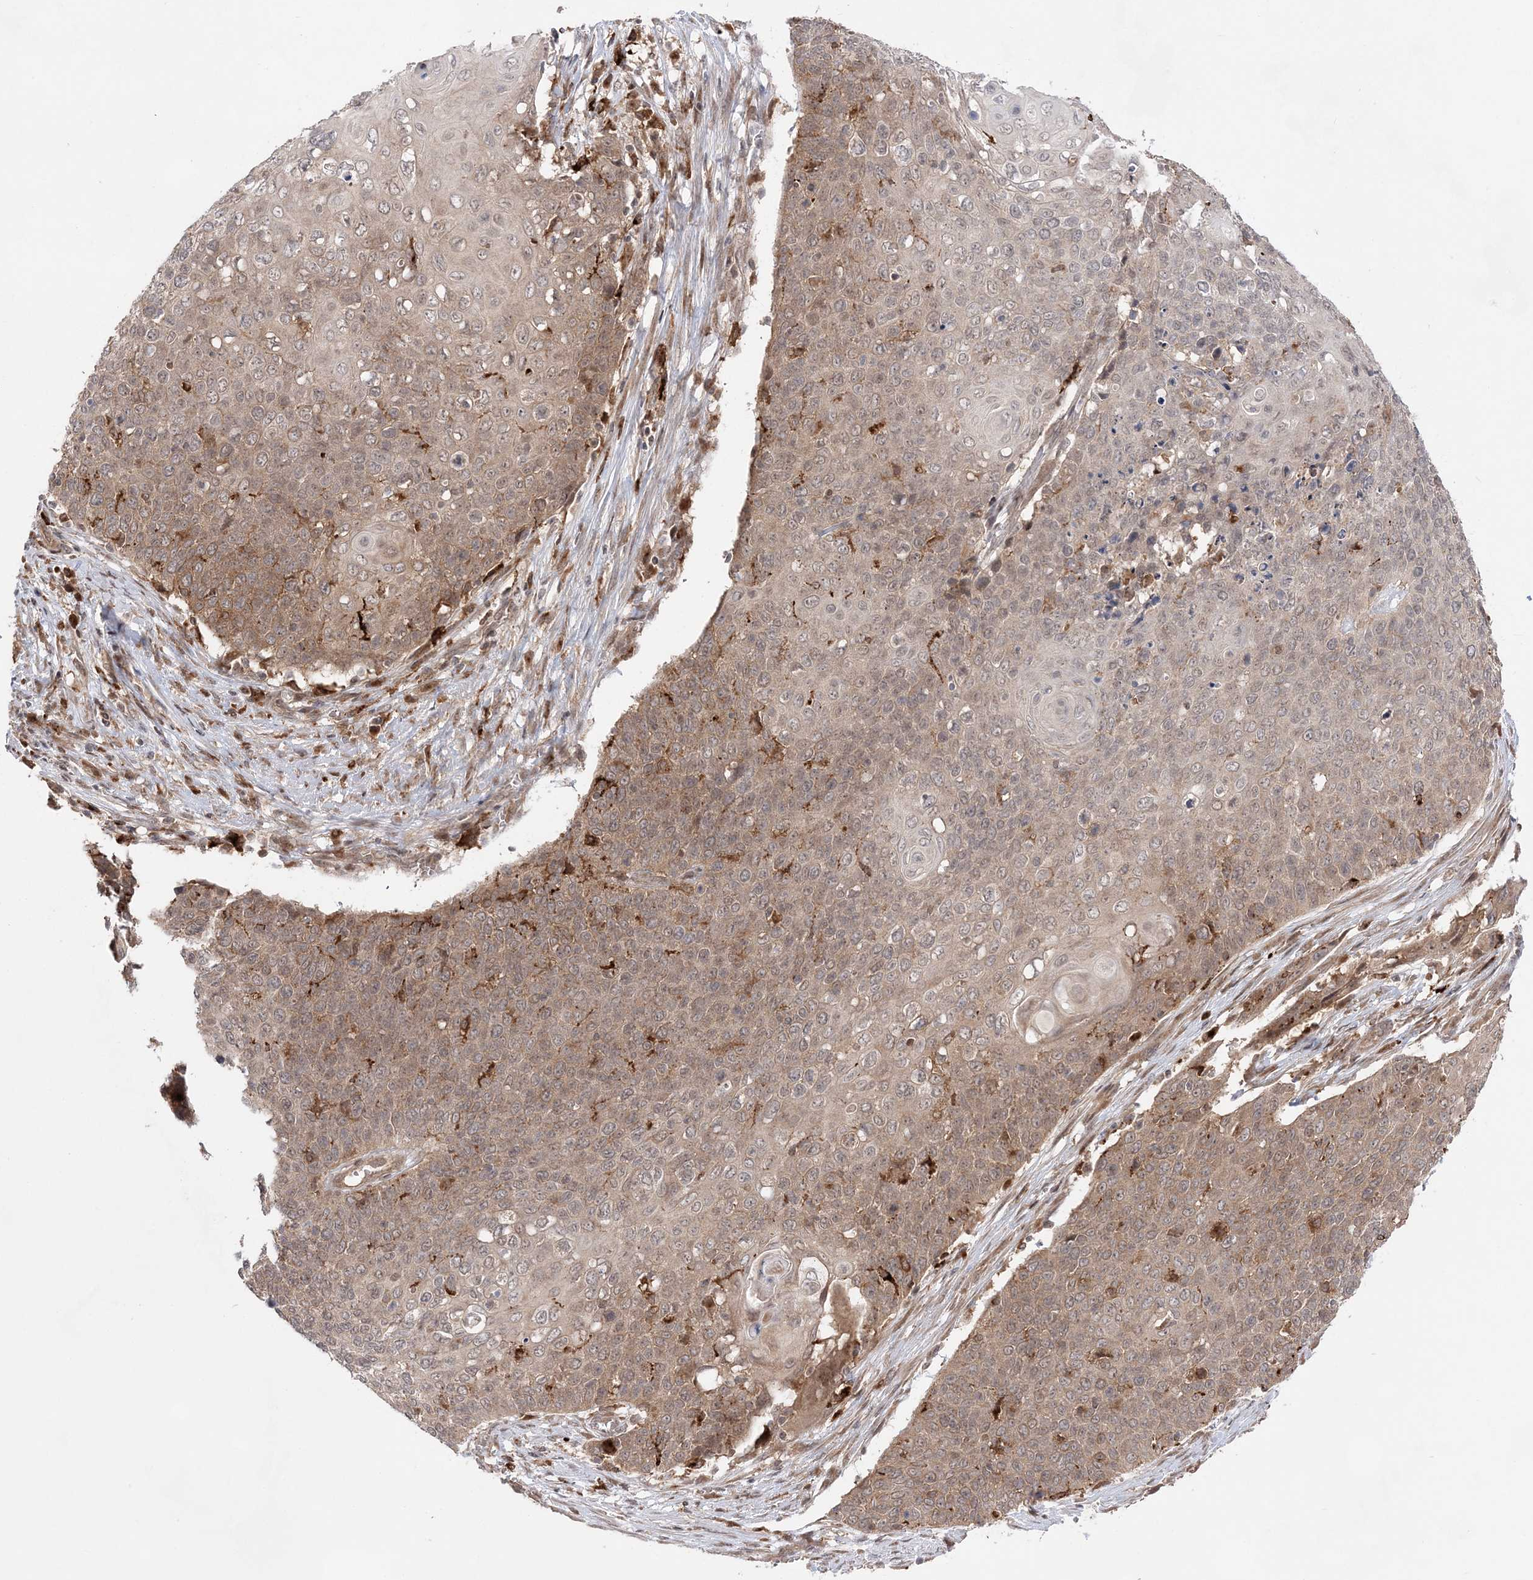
{"staining": {"intensity": "moderate", "quantity": "25%-75%", "location": "cytoplasmic/membranous"}, "tissue": "cervical cancer", "cell_type": "Tumor cells", "image_type": "cancer", "snomed": [{"axis": "morphology", "description": "Squamous cell carcinoma, NOS"}, {"axis": "topography", "description": "Cervix"}], "caption": "Tumor cells reveal medium levels of moderate cytoplasmic/membranous staining in approximately 25%-75% of cells in human cervical squamous cell carcinoma. (Brightfield microscopy of DAB IHC at high magnification).", "gene": "ANAPC15", "patient": {"sex": "female", "age": 39}}